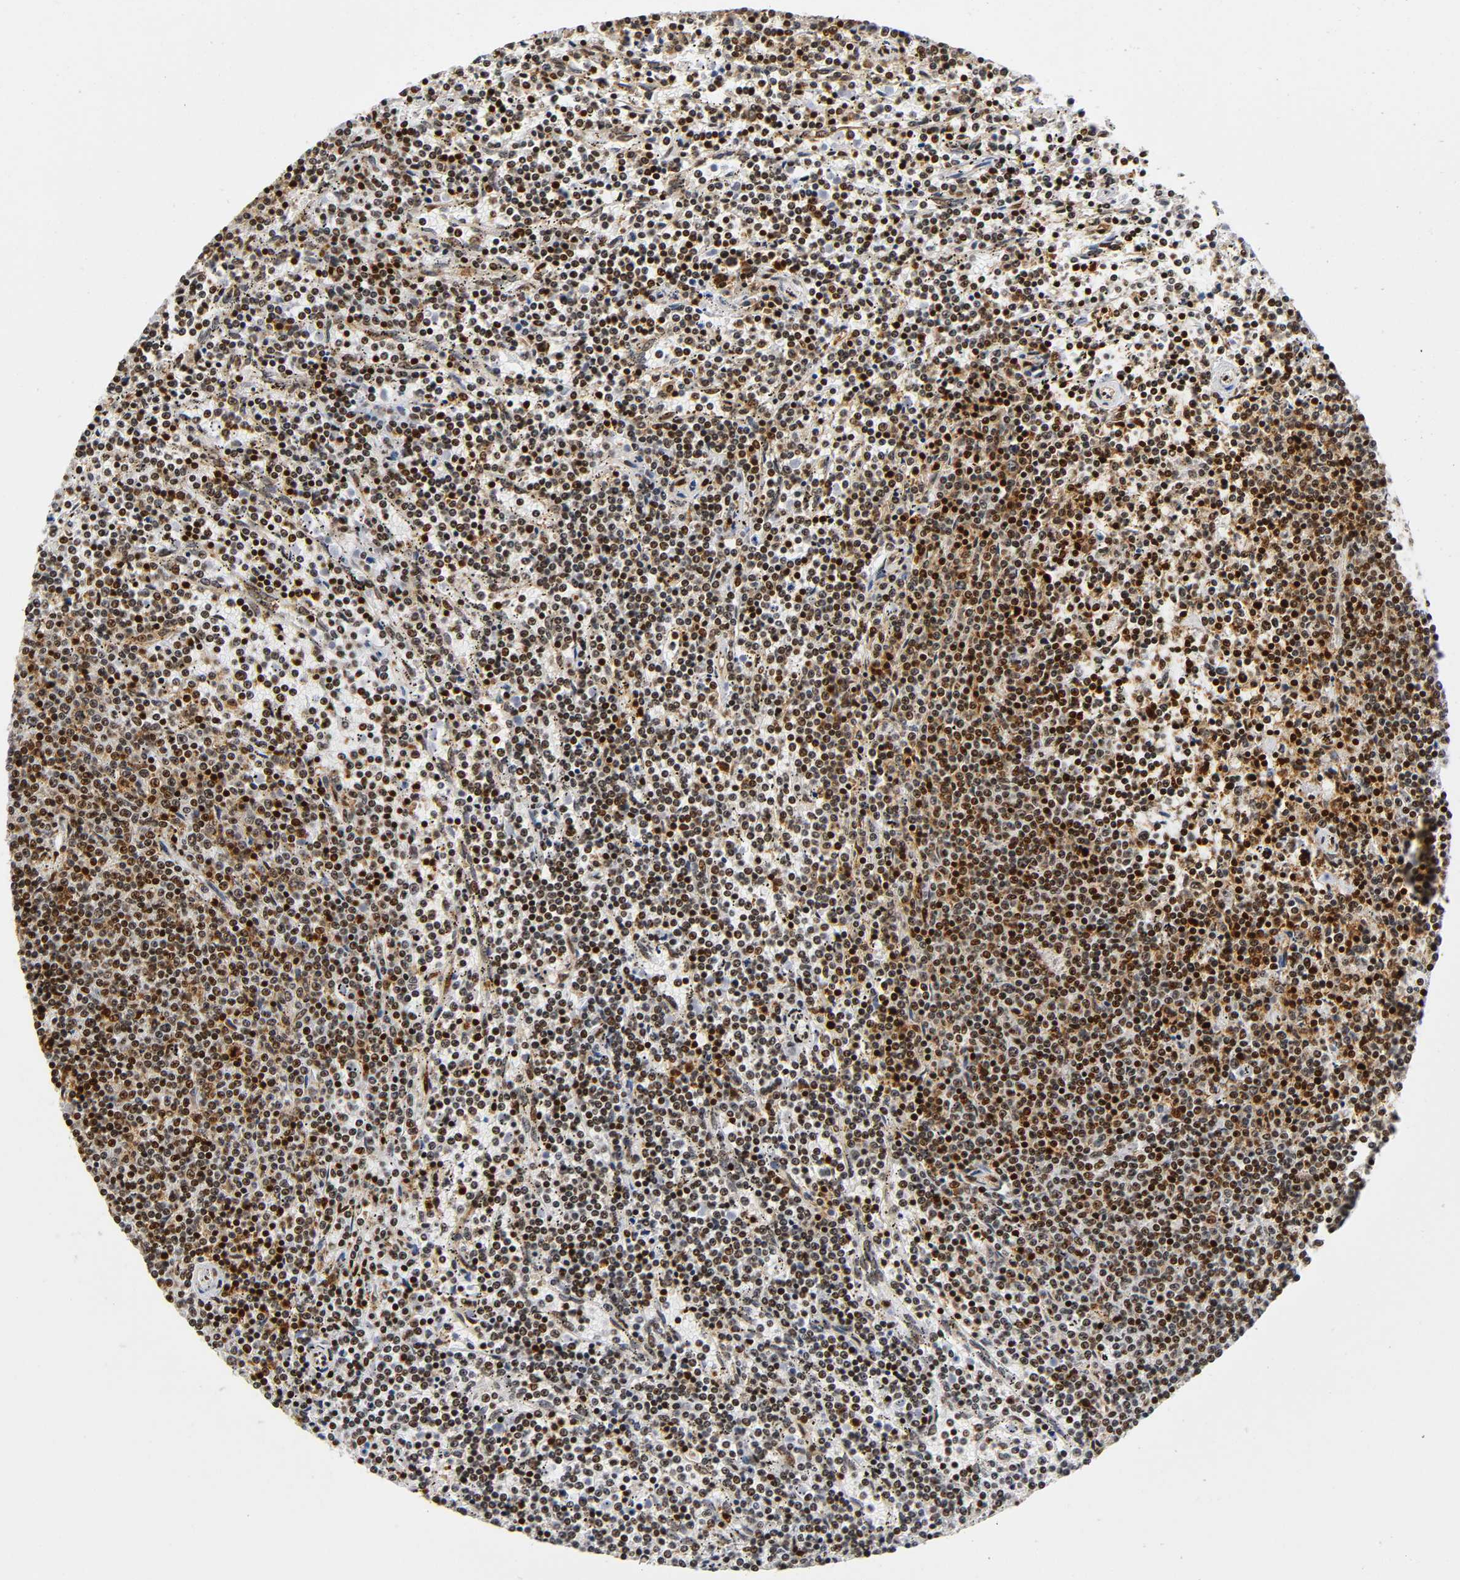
{"staining": {"intensity": "strong", "quantity": ">75%", "location": "nuclear"}, "tissue": "lymphoma", "cell_type": "Tumor cells", "image_type": "cancer", "snomed": [{"axis": "morphology", "description": "Malignant lymphoma, non-Hodgkin's type, Low grade"}, {"axis": "topography", "description": "Spleen"}], "caption": "Immunohistochemical staining of human lymphoma reveals high levels of strong nuclear staining in about >75% of tumor cells. The staining is performed using DAB (3,3'-diaminobenzidine) brown chromogen to label protein expression. The nuclei are counter-stained blue using hematoxylin.", "gene": "UBTF", "patient": {"sex": "female", "age": 50}}